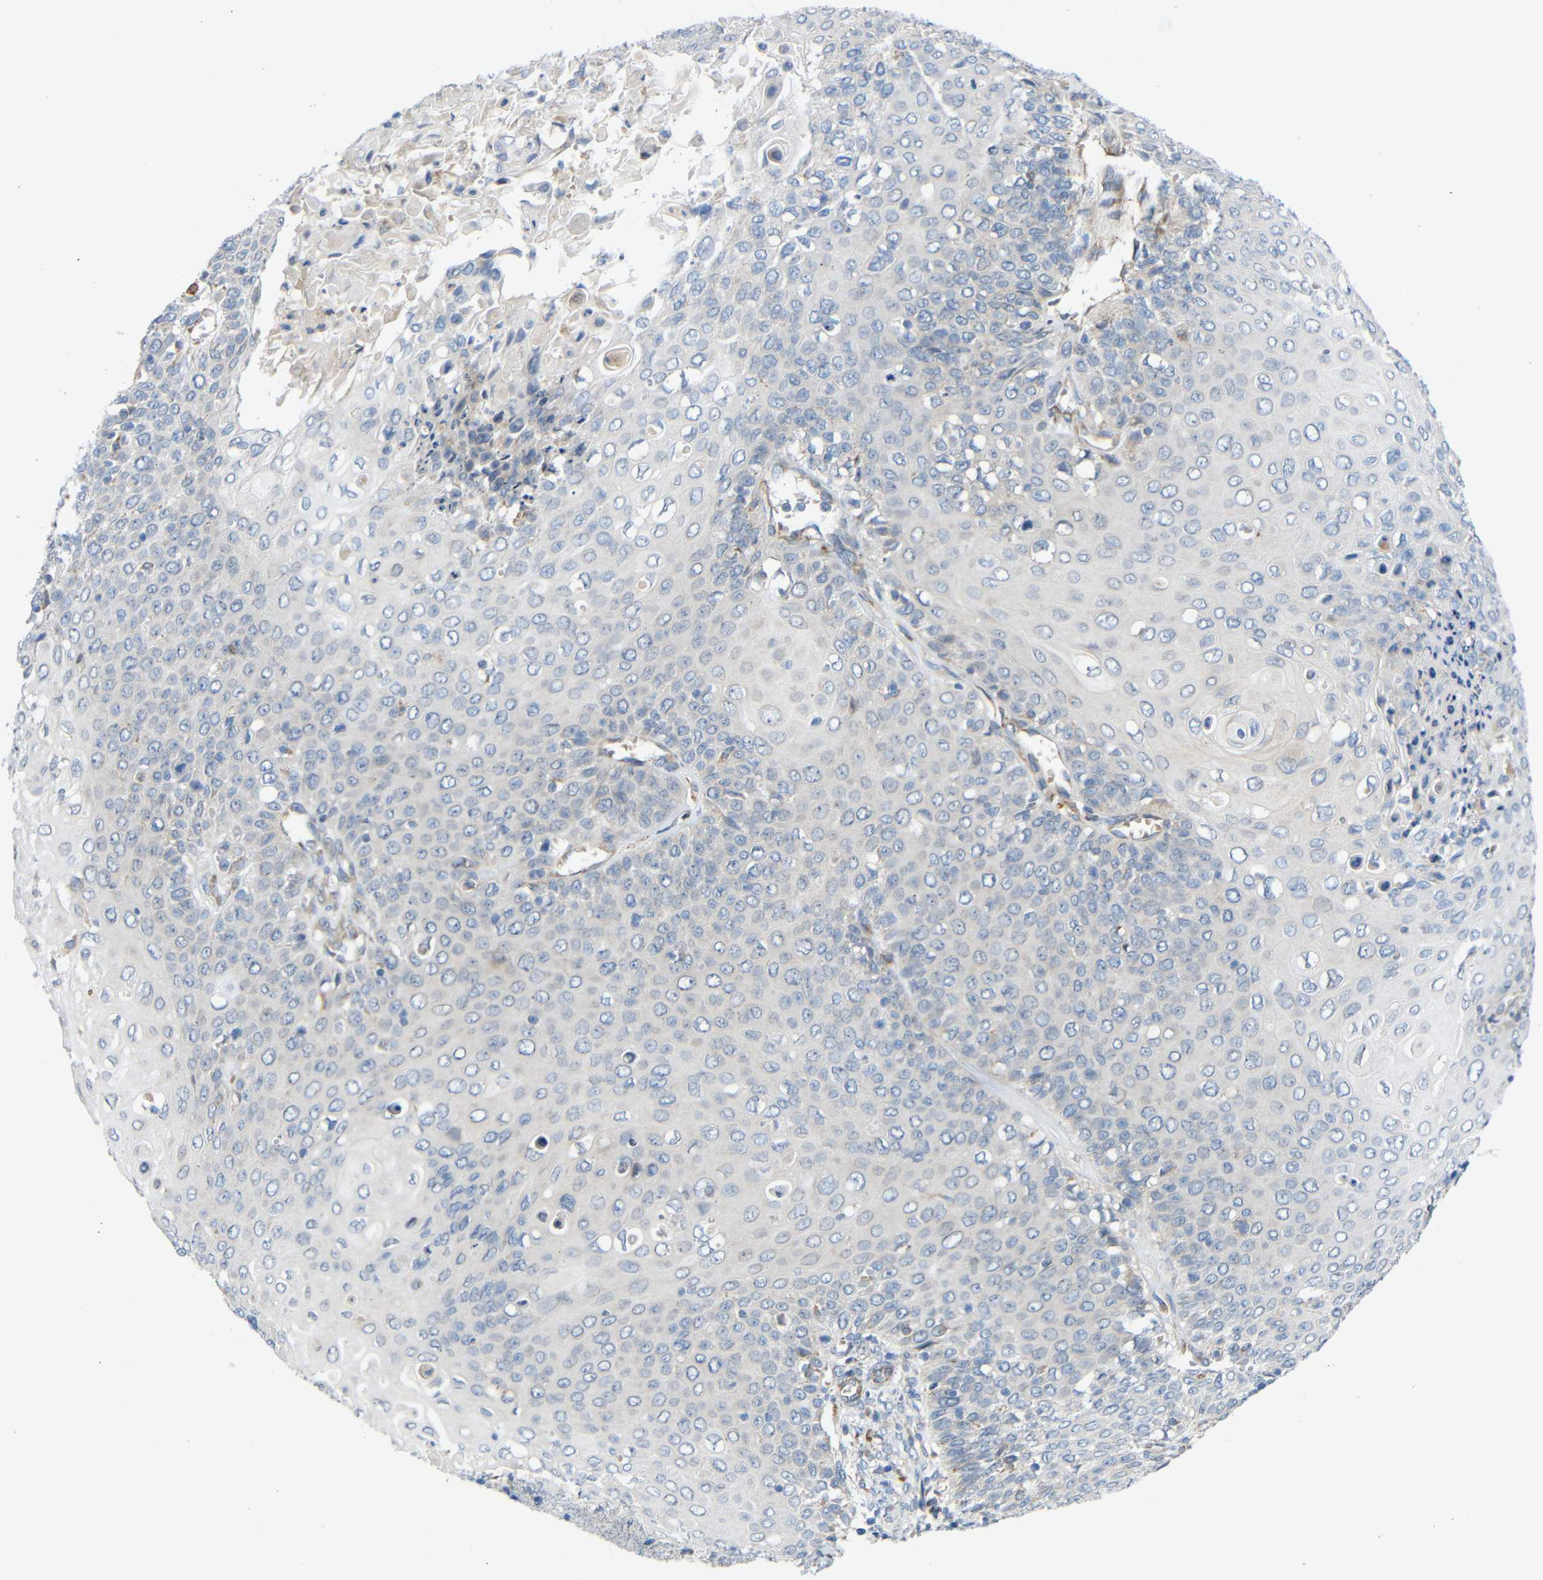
{"staining": {"intensity": "negative", "quantity": "none", "location": "none"}, "tissue": "cervical cancer", "cell_type": "Tumor cells", "image_type": "cancer", "snomed": [{"axis": "morphology", "description": "Squamous cell carcinoma, NOS"}, {"axis": "topography", "description": "Cervix"}], "caption": "An IHC image of squamous cell carcinoma (cervical) is shown. There is no staining in tumor cells of squamous cell carcinoma (cervical). (Stains: DAB (3,3'-diaminobenzidine) immunohistochemistry (IHC) with hematoxylin counter stain, Microscopy: brightfield microscopy at high magnification).", "gene": "TMEM25", "patient": {"sex": "female", "age": 39}}